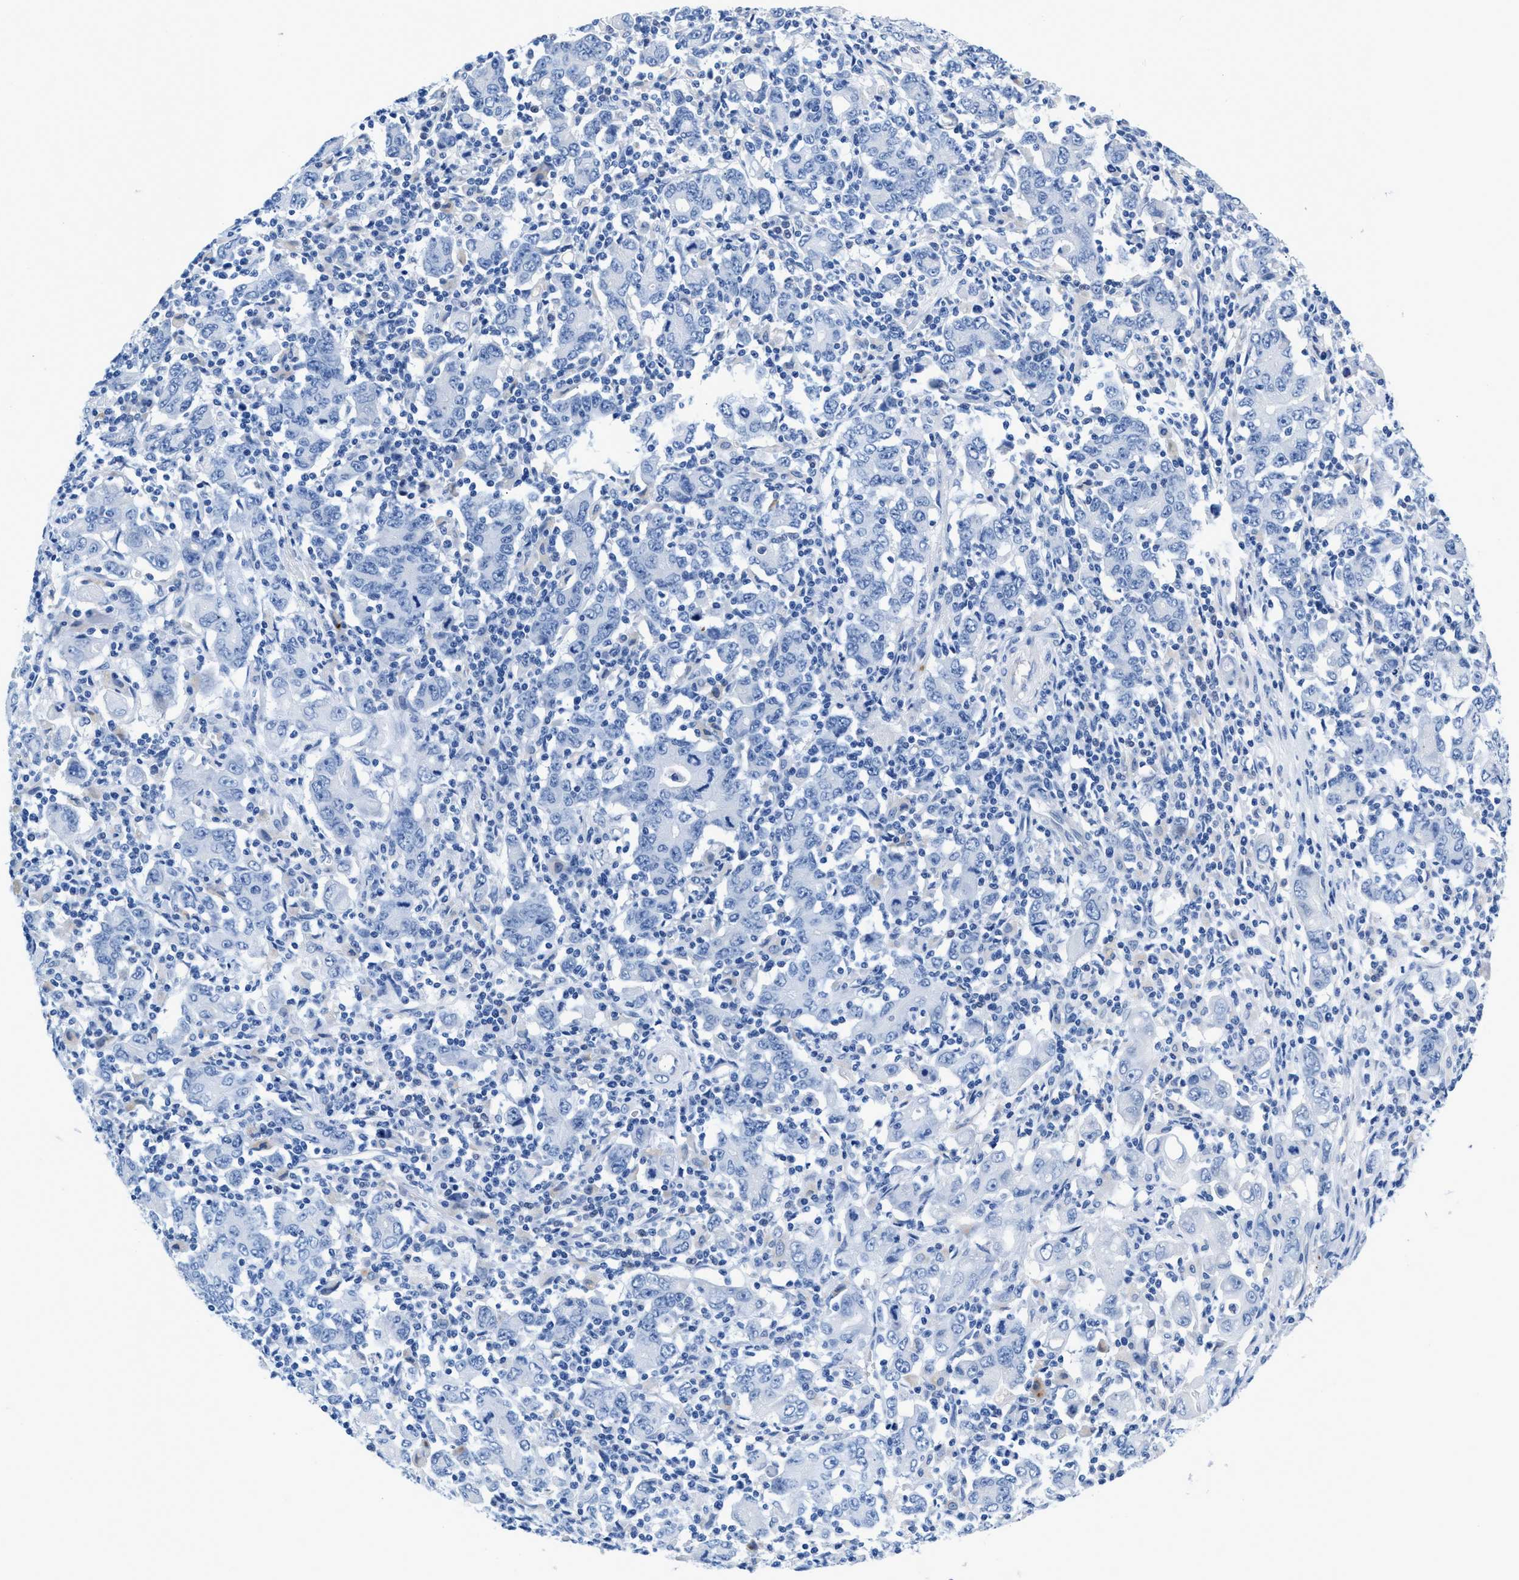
{"staining": {"intensity": "negative", "quantity": "none", "location": "none"}, "tissue": "stomach cancer", "cell_type": "Tumor cells", "image_type": "cancer", "snomed": [{"axis": "morphology", "description": "Adenocarcinoma, NOS"}, {"axis": "topography", "description": "Stomach, upper"}], "caption": "The histopathology image demonstrates no staining of tumor cells in stomach adenocarcinoma.", "gene": "SLFN13", "patient": {"sex": "male", "age": 69}}